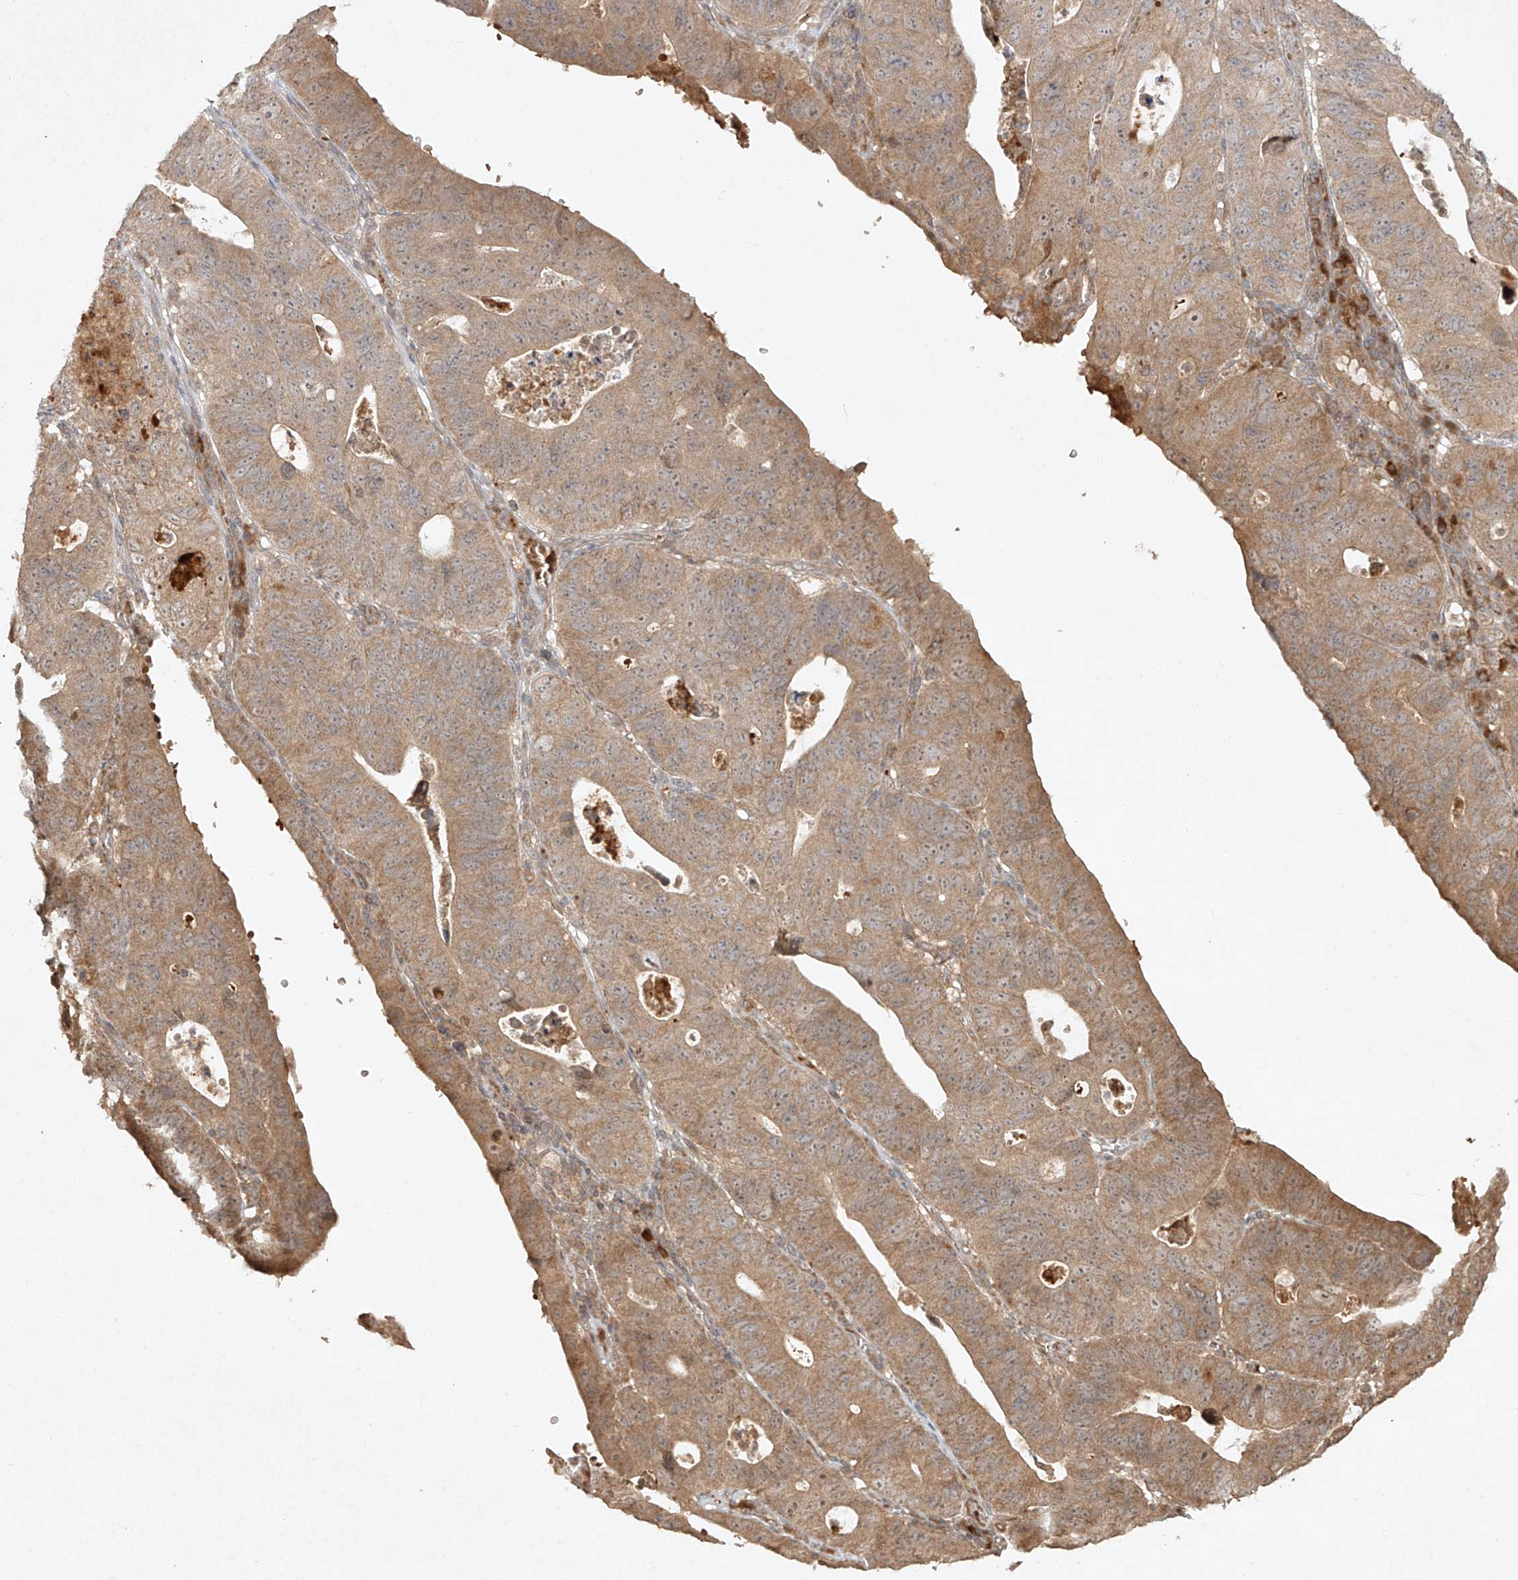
{"staining": {"intensity": "weak", "quantity": ">75%", "location": "cytoplasmic/membranous"}, "tissue": "stomach cancer", "cell_type": "Tumor cells", "image_type": "cancer", "snomed": [{"axis": "morphology", "description": "Adenocarcinoma, NOS"}, {"axis": "topography", "description": "Stomach"}], "caption": "Immunohistochemical staining of stomach cancer demonstrates low levels of weak cytoplasmic/membranous staining in approximately >75% of tumor cells.", "gene": "CYYR1", "patient": {"sex": "male", "age": 59}}